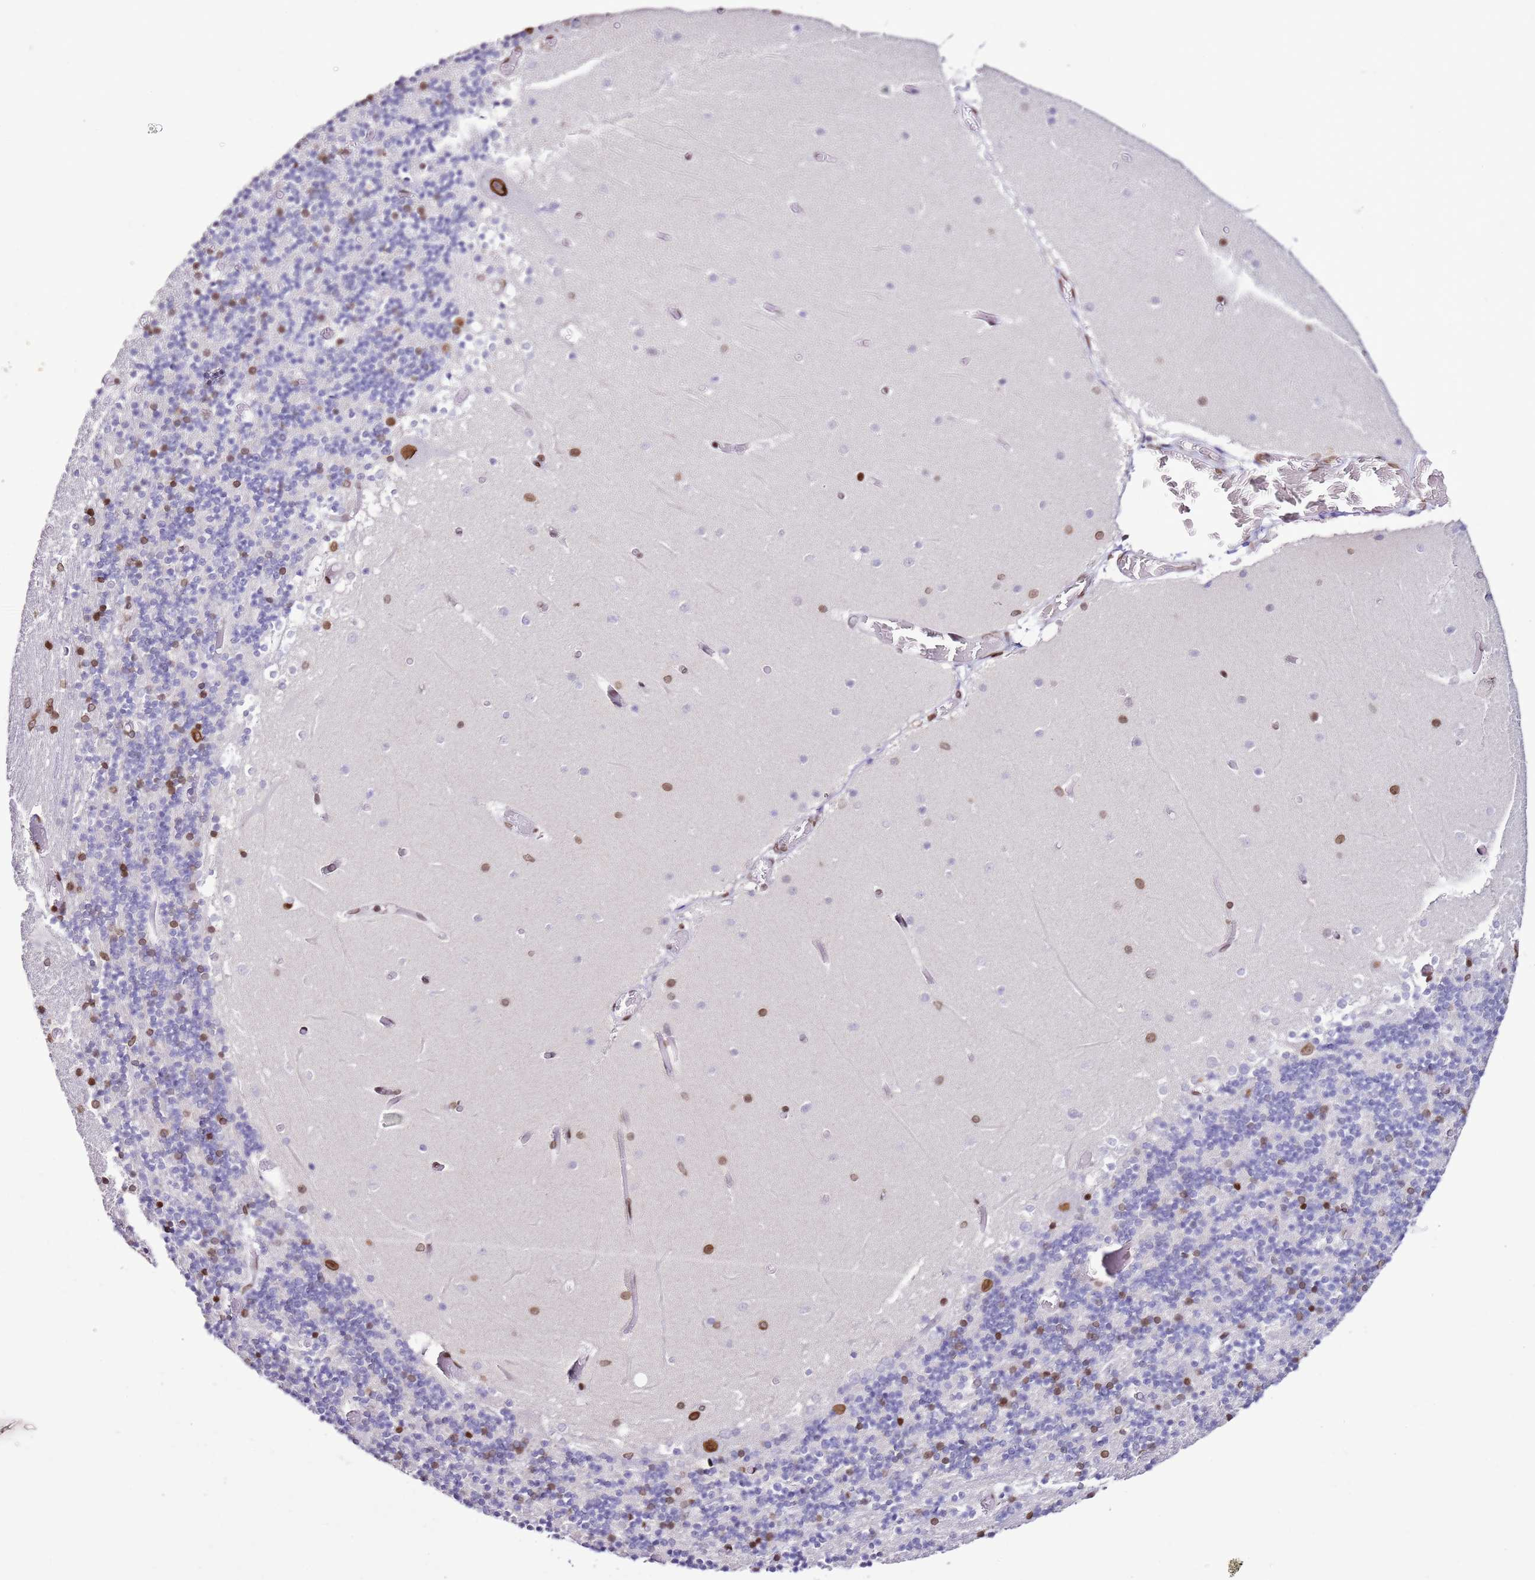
{"staining": {"intensity": "moderate", "quantity": "25%-75%", "location": "nuclear"}, "tissue": "cerebellum", "cell_type": "Cells in granular layer", "image_type": "normal", "snomed": [{"axis": "morphology", "description": "Normal tissue, NOS"}, {"axis": "topography", "description": "Cerebellum"}], "caption": "Immunohistochemical staining of benign cerebellum exhibits 25%-75% levels of moderate nuclear protein positivity in about 25%-75% of cells in granular layer. (brown staining indicates protein expression, while blue staining denotes nuclei).", "gene": "POU6F1", "patient": {"sex": "female", "age": 28}}